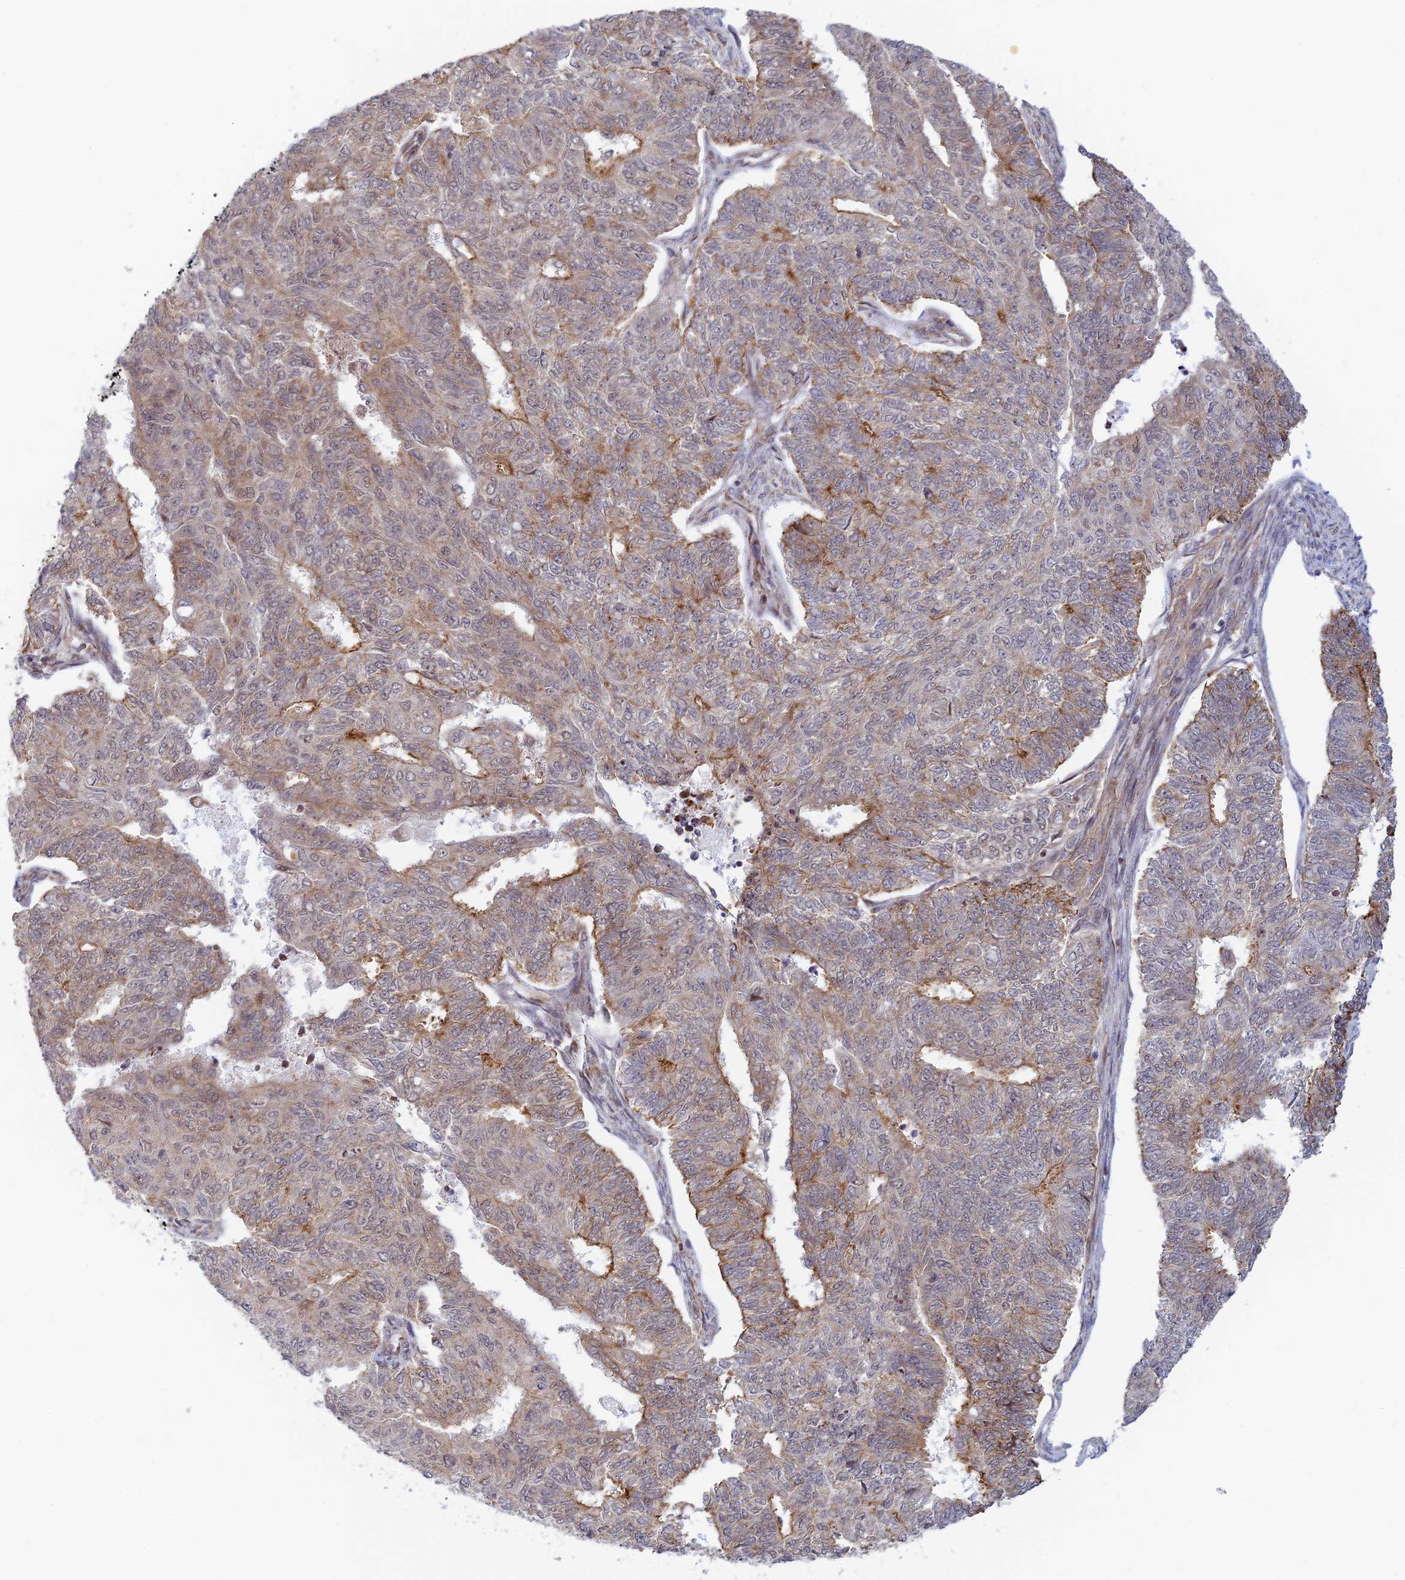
{"staining": {"intensity": "moderate", "quantity": "25%-75%", "location": "cytoplasmic/membranous"}, "tissue": "endometrial cancer", "cell_type": "Tumor cells", "image_type": "cancer", "snomed": [{"axis": "morphology", "description": "Adenocarcinoma, NOS"}, {"axis": "topography", "description": "Endometrium"}], "caption": "Approximately 25%-75% of tumor cells in human endometrial cancer show moderate cytoplasmic/membranous protein staining as visualized by brown immunohistochemical staining.", "gene": "HOOK2", "patient": {"sex": "female", "age": 32}}